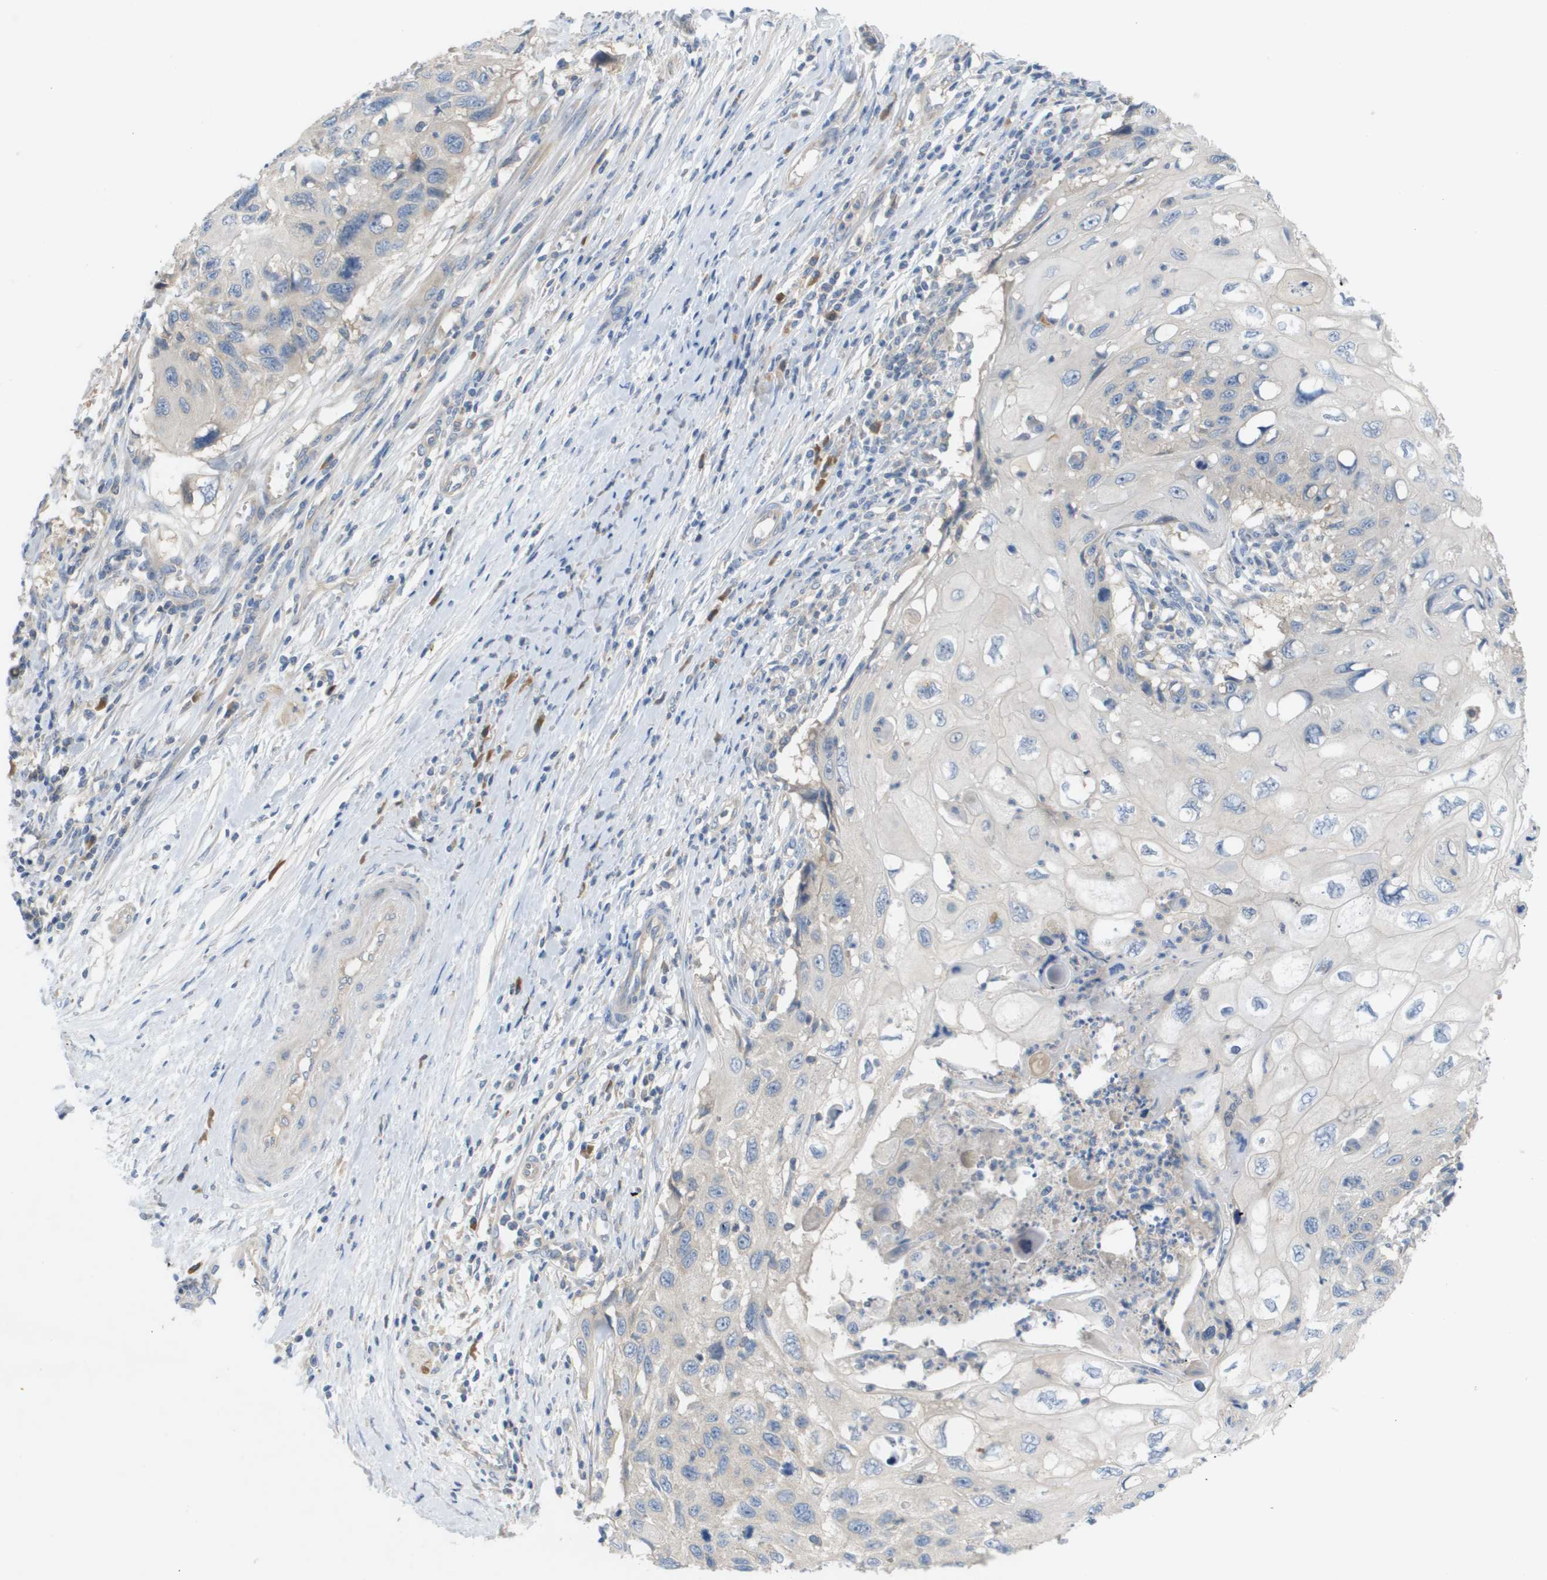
{"staining": {"intensity": "negative", "quantity": "none", "location": "none"}, "tissue": "cervical cancer", "cell_type": "Tumor cells", "image_type": "cancer", "snomed": [{"axis": "morphology", "description": "Squamous cell carcinoma, NOS"}, {"axis": "topography", "description": "Cervix"}], "caption": "Image shows no protein staining in tumor cells of cervical squamous cell carcinoma tissue.", "gene": "UBA5", "patient": {"sex": "female", "age": 70}}